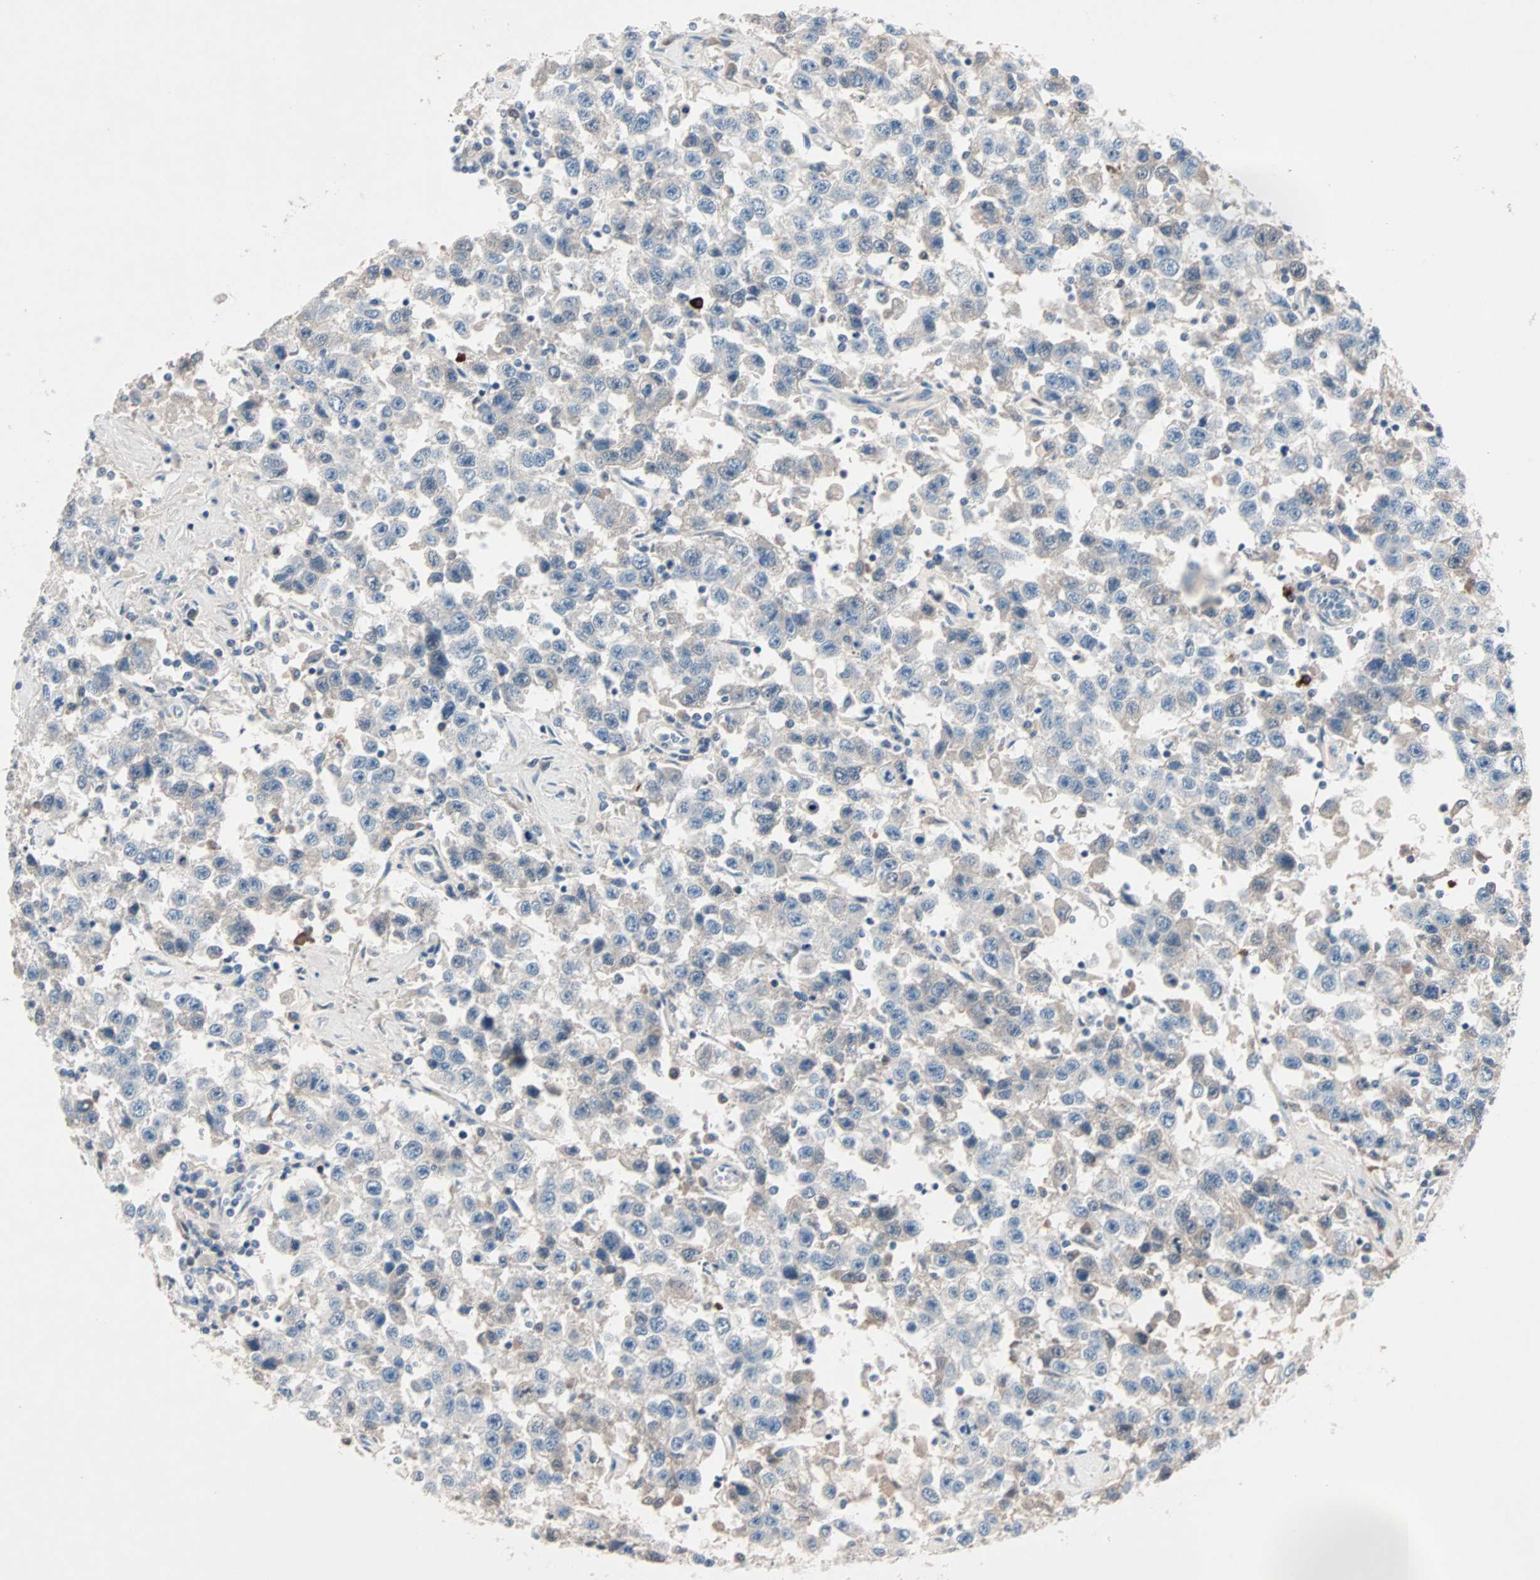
{"staining": {"intensity": "moderate", "quantity": "<25%", "location": "nuclear"}, "tissue": "testis cancer", "cell_type": "Tumor cells", "image_type": "cancer", "snomed": [{"axis": "morphology", "description": "Seminoma, NOS"}, {"axis": "topography", "description": "Testis"}], "caption": "Human testis cancer (seminoma) stained with a brown dye exhibits moderate nuclear positive expression in approximately <25% of tumor cells.", "gene": "CCNE2", "patient": {"sex": "male", "age": 41}}